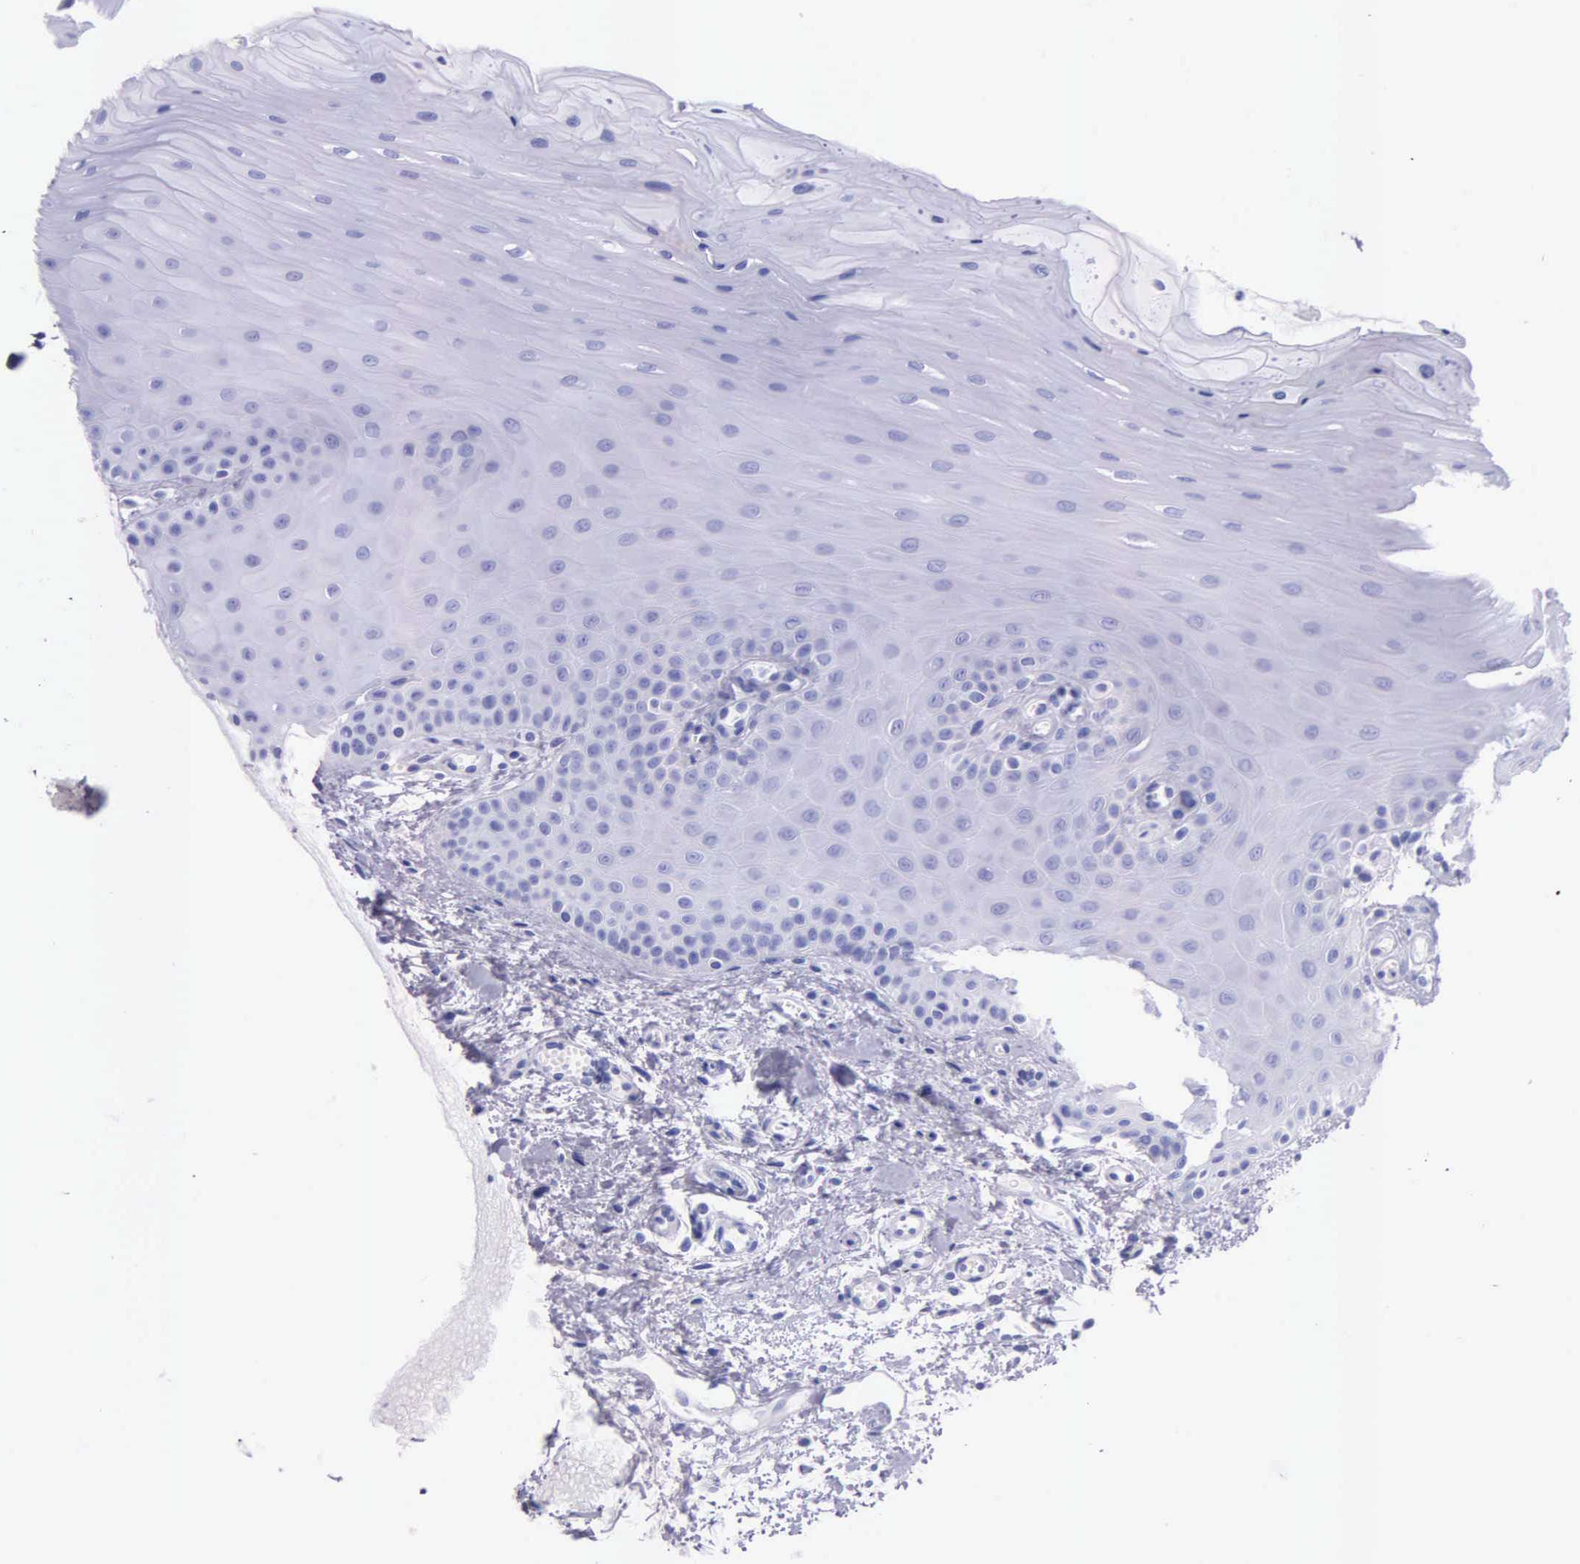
{"staining": {"intensity": "negative", "quantity": "none", "location": "none"}, "tissue": "oral mucosa", "cell_type": "Squamous epithelial cells", "image_type": "normal", "snomed": [{"axis": "morphology", "description": "Normal tissue, NOS"}, {"axis": "topography", "description": "Oral tissue"}], "caption": "Oral mucosa stained for a protein using immunohistochemistry (IHC) demonstrates no expression squamous epithelial cells.", "gene": "KLK2", "patient": {"sex": "female", "age": 54}}